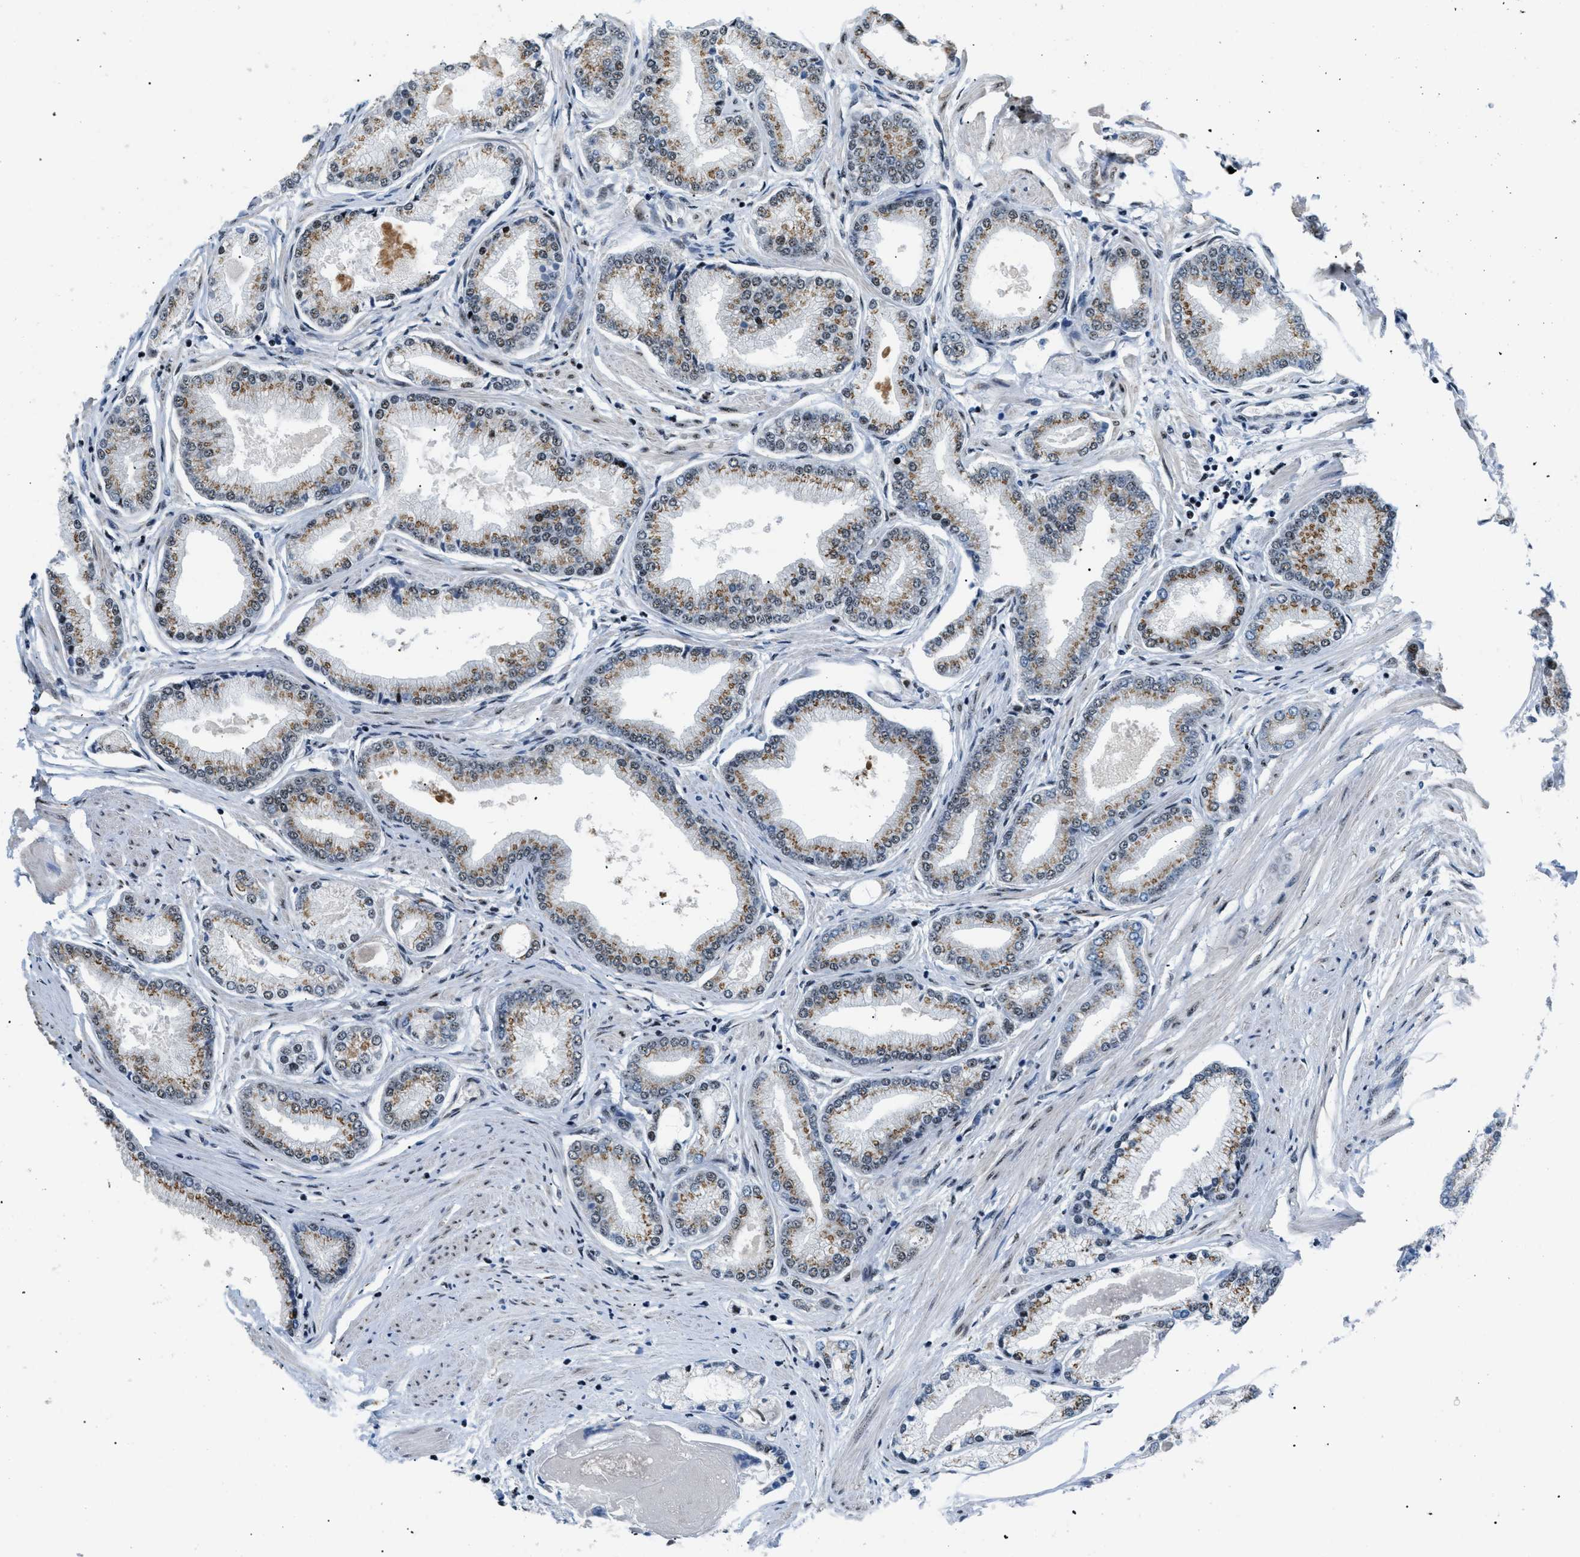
{"staining": {"intensity": "moderate", "quantity": "25%-75%", "location": "cytoplasmic/membranous"}, "tissue": "prostate cancer", "cell_type": "Tumor cells", "image_type": "cancer", "snomed": [{"axis": "morphology", "description": "Adenocarcinoma, High grade"}, {"axis": "topography", "description": "Prostate"}], "caption": "Protein expression analysis of human prostate cancer reveals moderate cytoplasmic/membranous expression in about 25%-75% of tumor cells.", "gene": "CDR2", "patient": {"sex": "male", "age": 61}}